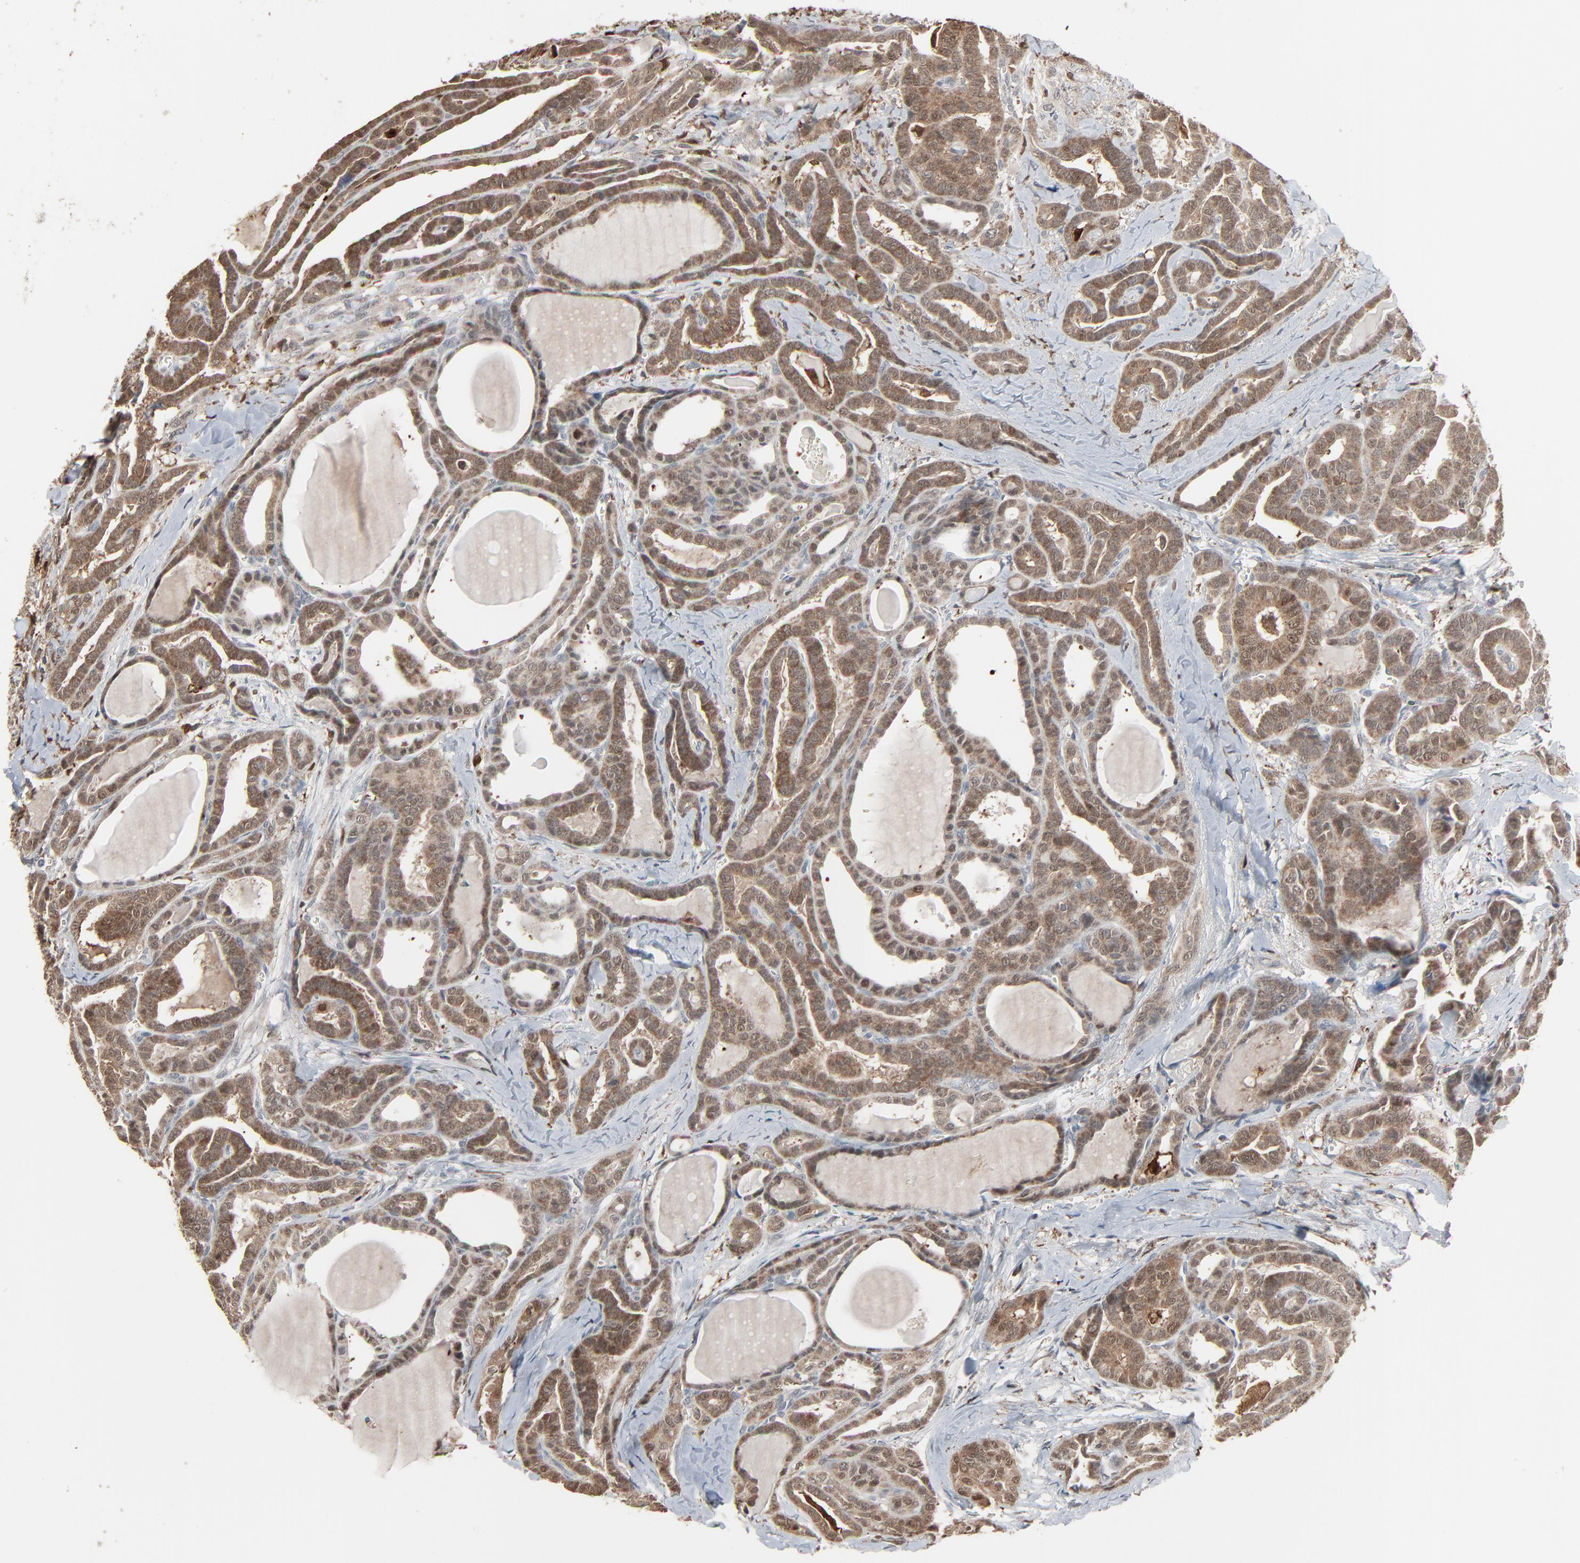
{"staining": {"intensity": "moderate", "quantity": ">75%", "location": "cytoplasmic/membranous"}, "tissue": "thyroid cancer", "cell_type": "Tumor cells", "image_type": "cancer", "snomed": [{"axis": "morphology", "description": "Carcinoma, NOS"}, {"axis": "topography", "description": "Thyroid gland"}], "caption": "High-power microscopy captured an immunohistochemistry (IHC) histopathology image of thyroid cancer (carcinoma), revealing moderate cytoplasmic/membranous staining in approximately >75% of tumor cells.", "gene": "DOCK8", "patient": {"sex": "female", "age": 91}}